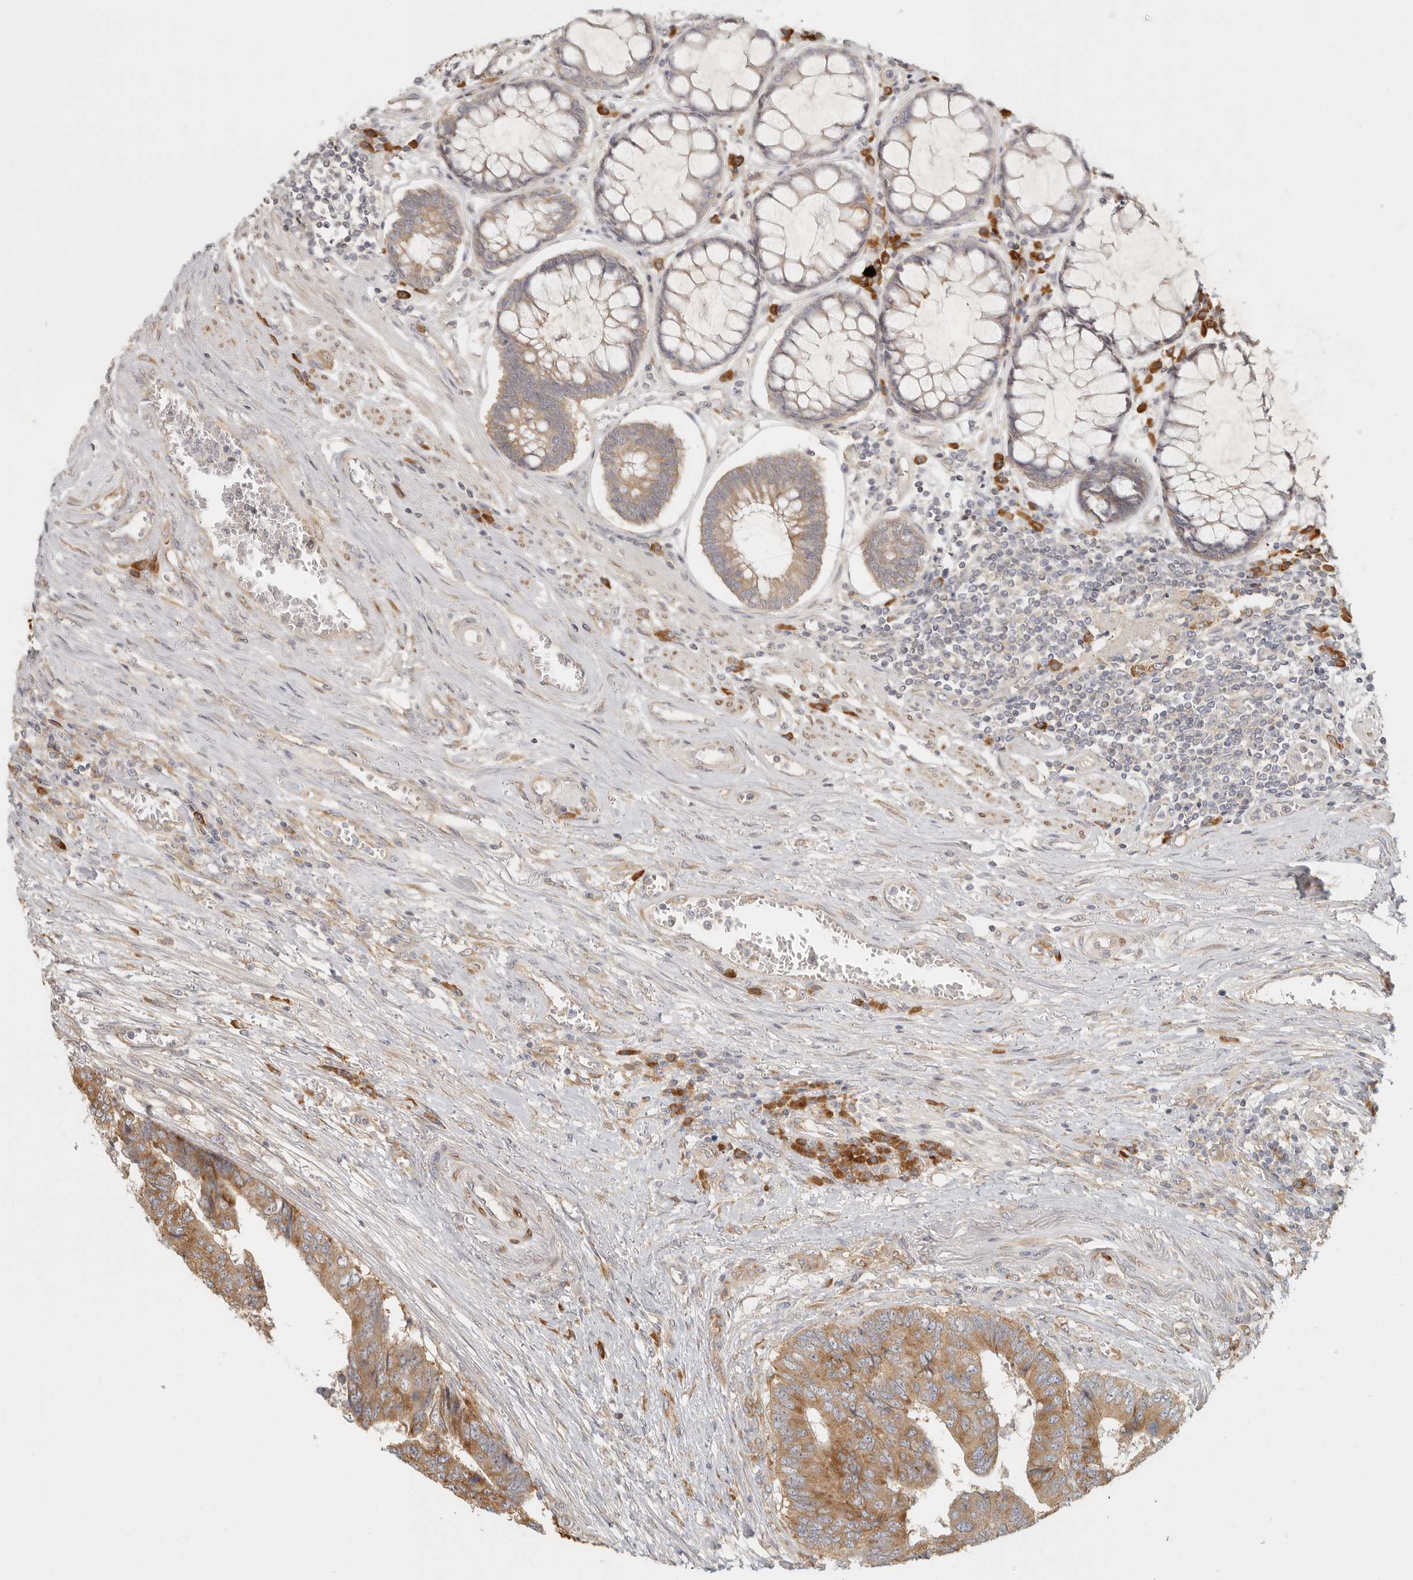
{"staining": {"intensity": "moderate", "quantity": ">75%", "location": "cytoplasmic/membranous"}, "tissue": "colorectal cancer", "cell_type": "Tumor cells", "image_type": "cancer", "snomed": [{"axis": "morphology", "description": "Adenocarcinoma, NOS"}, {"axis": "topography", "description": "Rectum"}], "caption": "Approximately >75% of tumor cells in human adenocarcinoma (colorectal) show moderate cytoplasmic/membranous protein expression as visualized by brown immunohistochemical staining.", "gene": "PABPC4", "patient": {"sex": "male", "age": 84}}